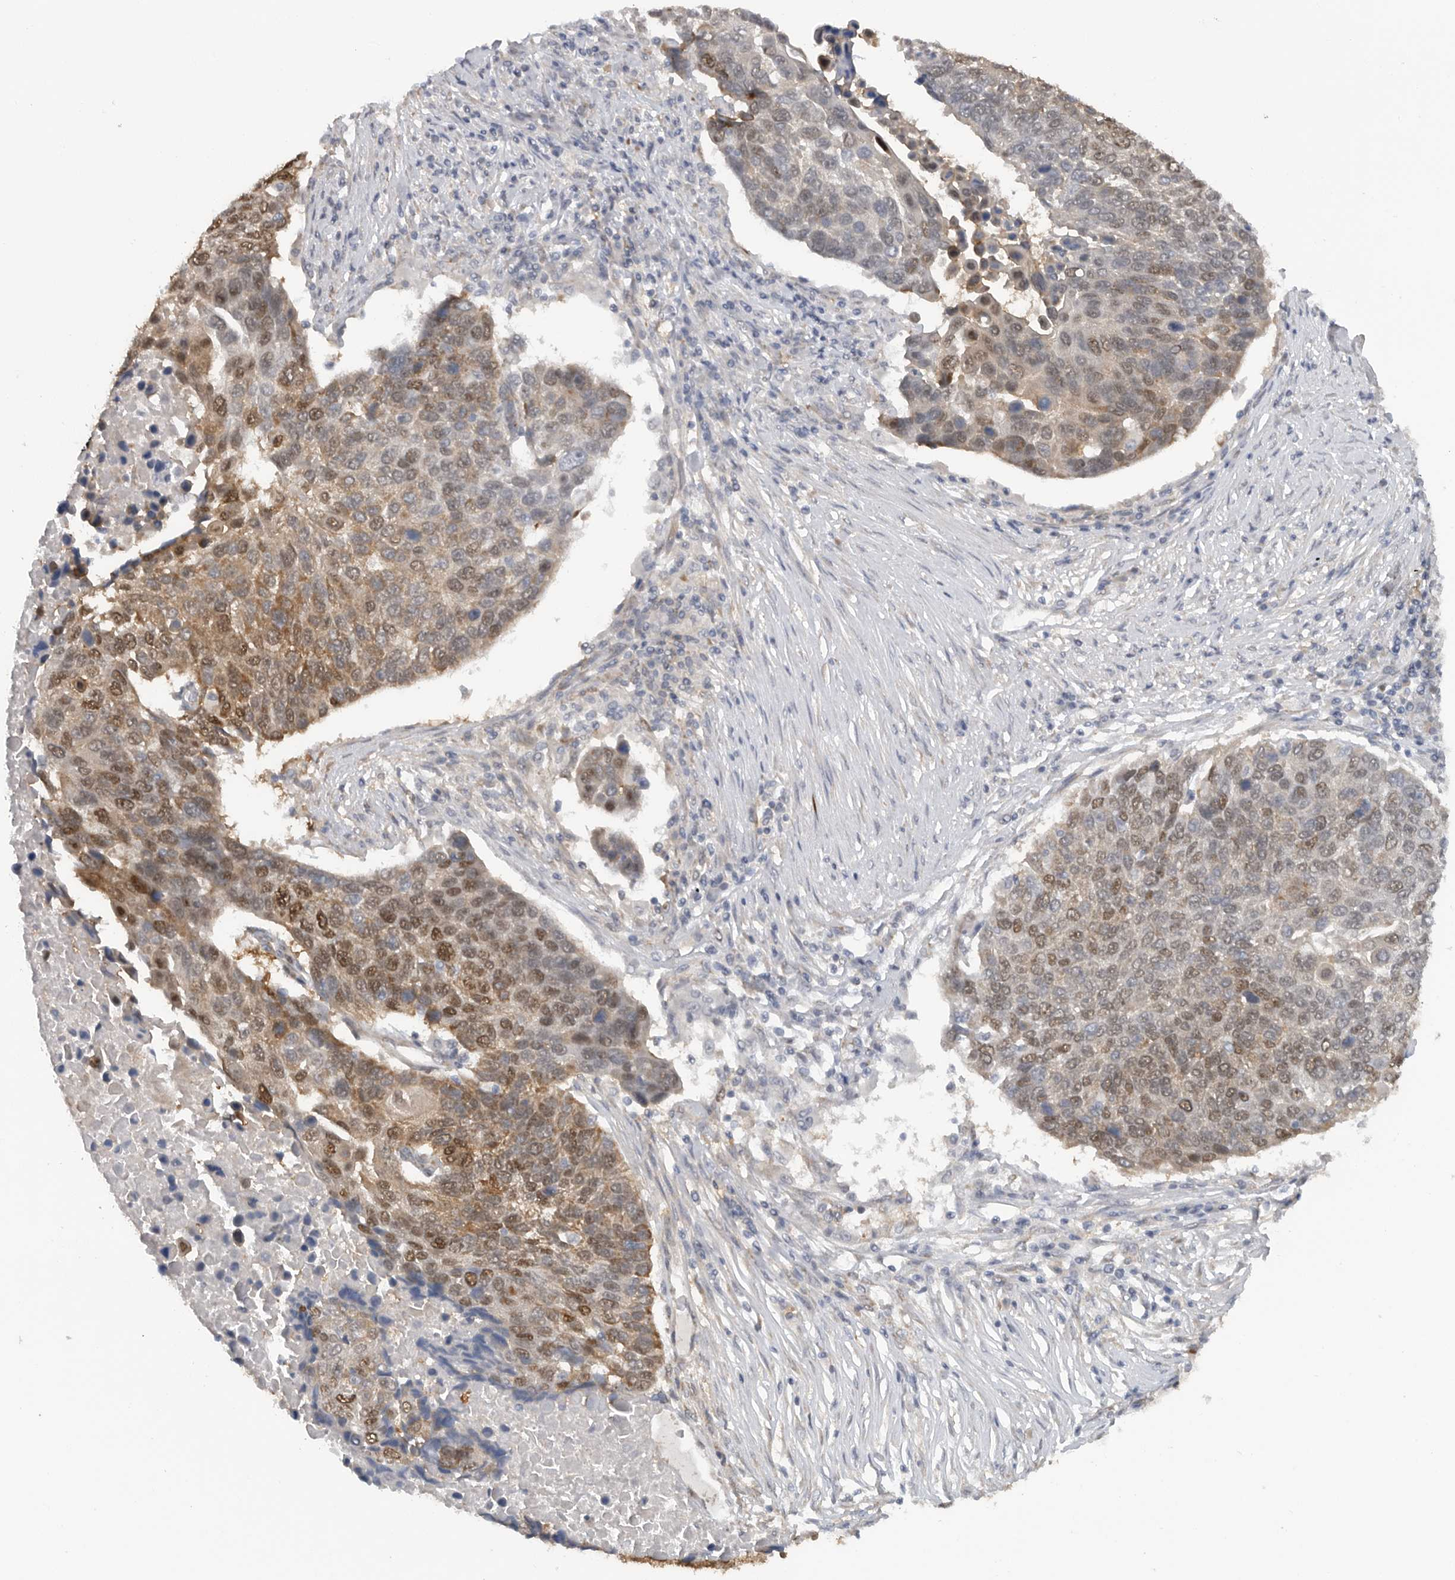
{"staining": {"intensity": "moderate", "quantity": ">75%", "location": "cytoplasmic/membranous,nuclear"}, "tissue": "lung cancer", "cell_type": "Tumor cells", "image_type": "cancer", "snomed": [{"axis": "morphology", "description": "Squamous cell carcinoma, NOS"}, {"axis": "topography", "description": "Lung"}], "caption": "Immunohistochemistry (IHC) photomicrograph of lung squamous cell carcinoma stained for a protein (brown), which exhibits medium levels of moderate cytoplasmic/membranous and nuclear expression in approximately >75% of tumor cells.", "gene": "DYRK2", "patient": {"sex": "male", "age": 66}}